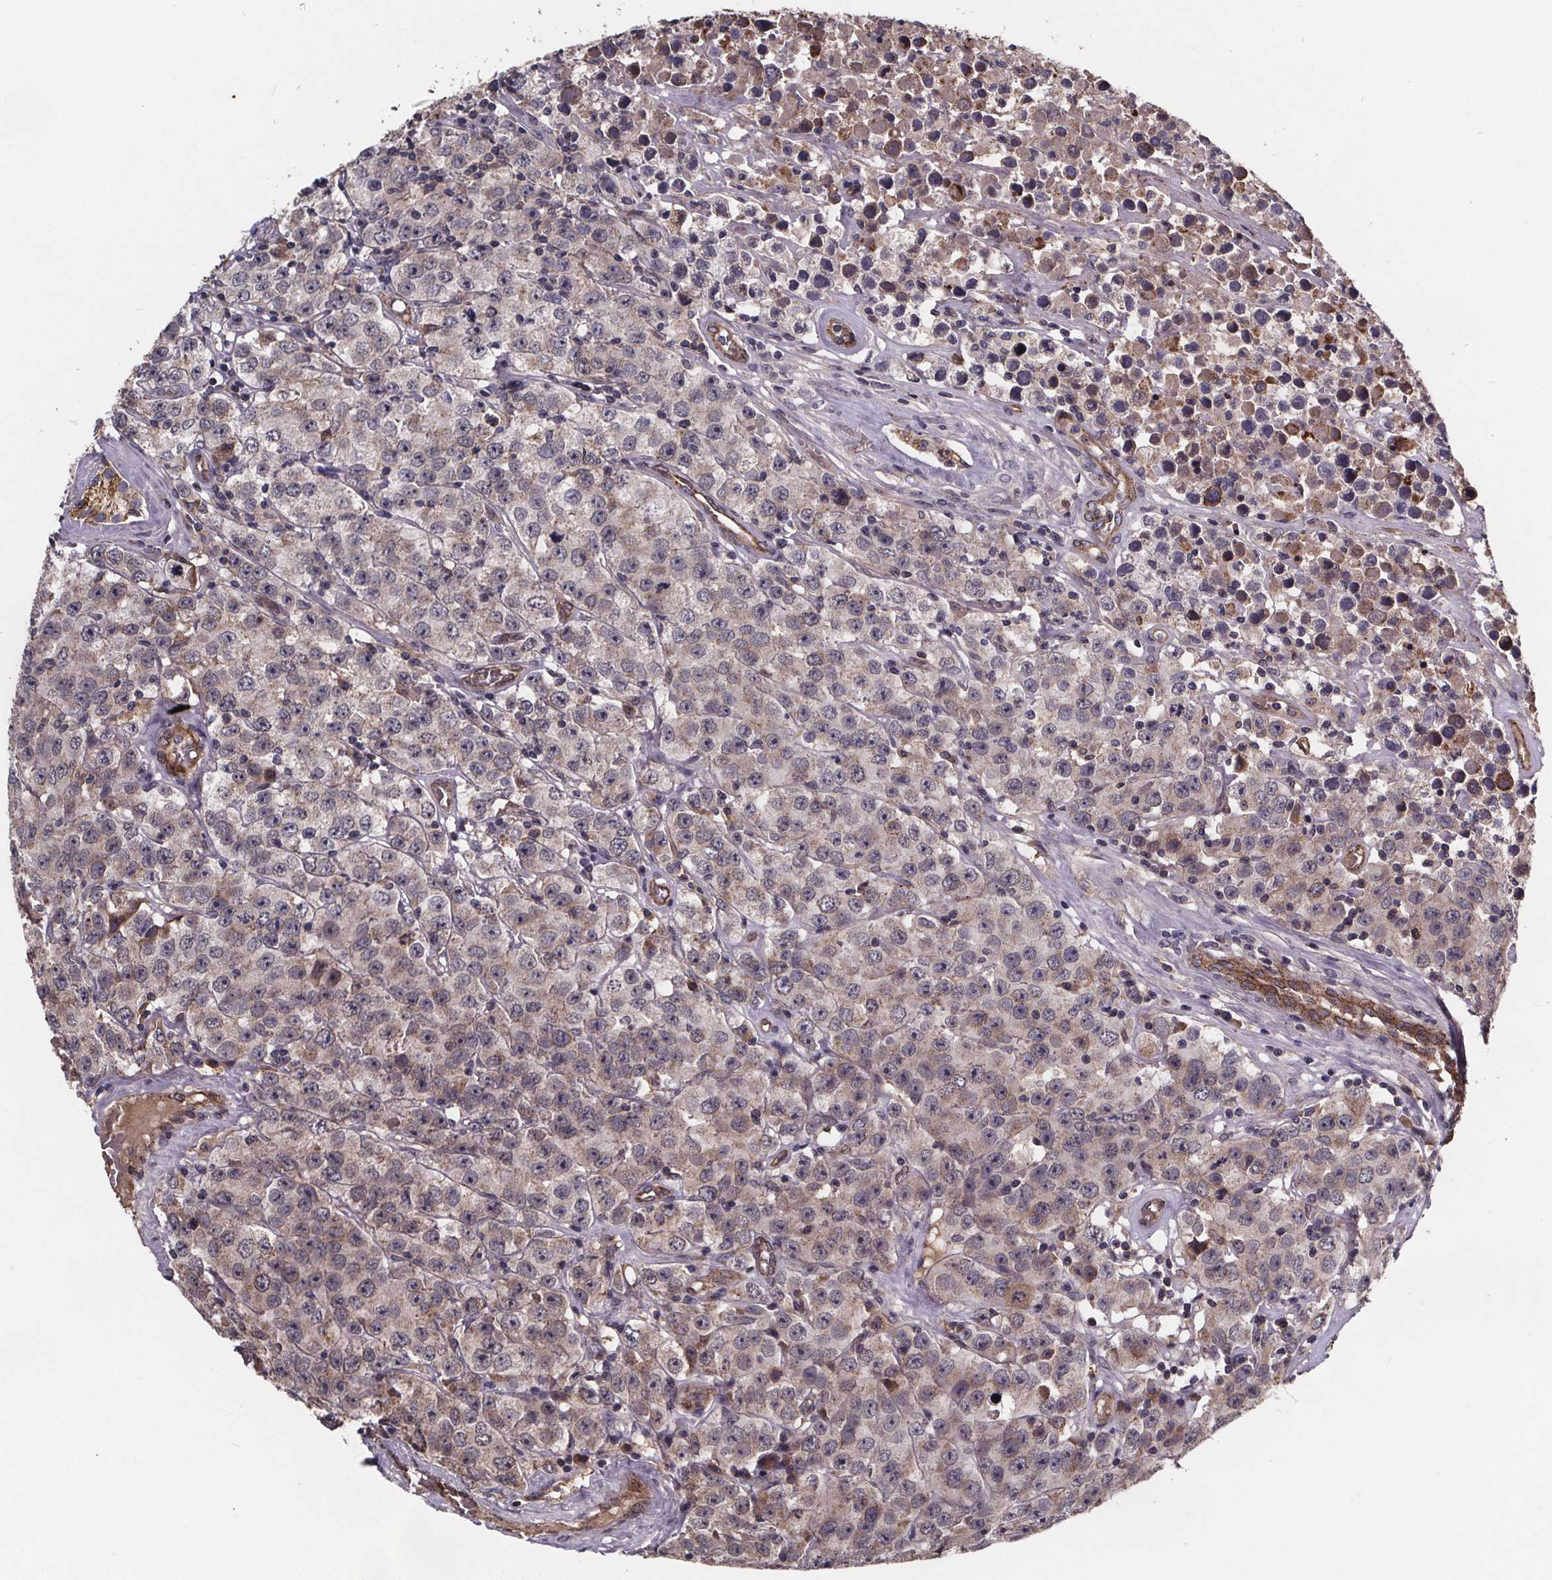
{"staining": {"intensity": "weak", "quantity": "<25%", "location": "cytoplasmic/membranous"}, "tissue": "testis cancer", "cell_type": "Tumor cells", "image_type": "cancer", "snomed": [{"axis": "morphology", "description": "Seminoma, NOS"}, {"axis": "topography", "description": "Testis"}], "caption": "Immunohistochemical staining of testis cancer displays no significant positivity in tumor cells. (DAB (3,3'-diaminobenzidine) IHC, high magnification).", "gene": "FASTKD3", "patient": {"sex": "male", "age": 52}}